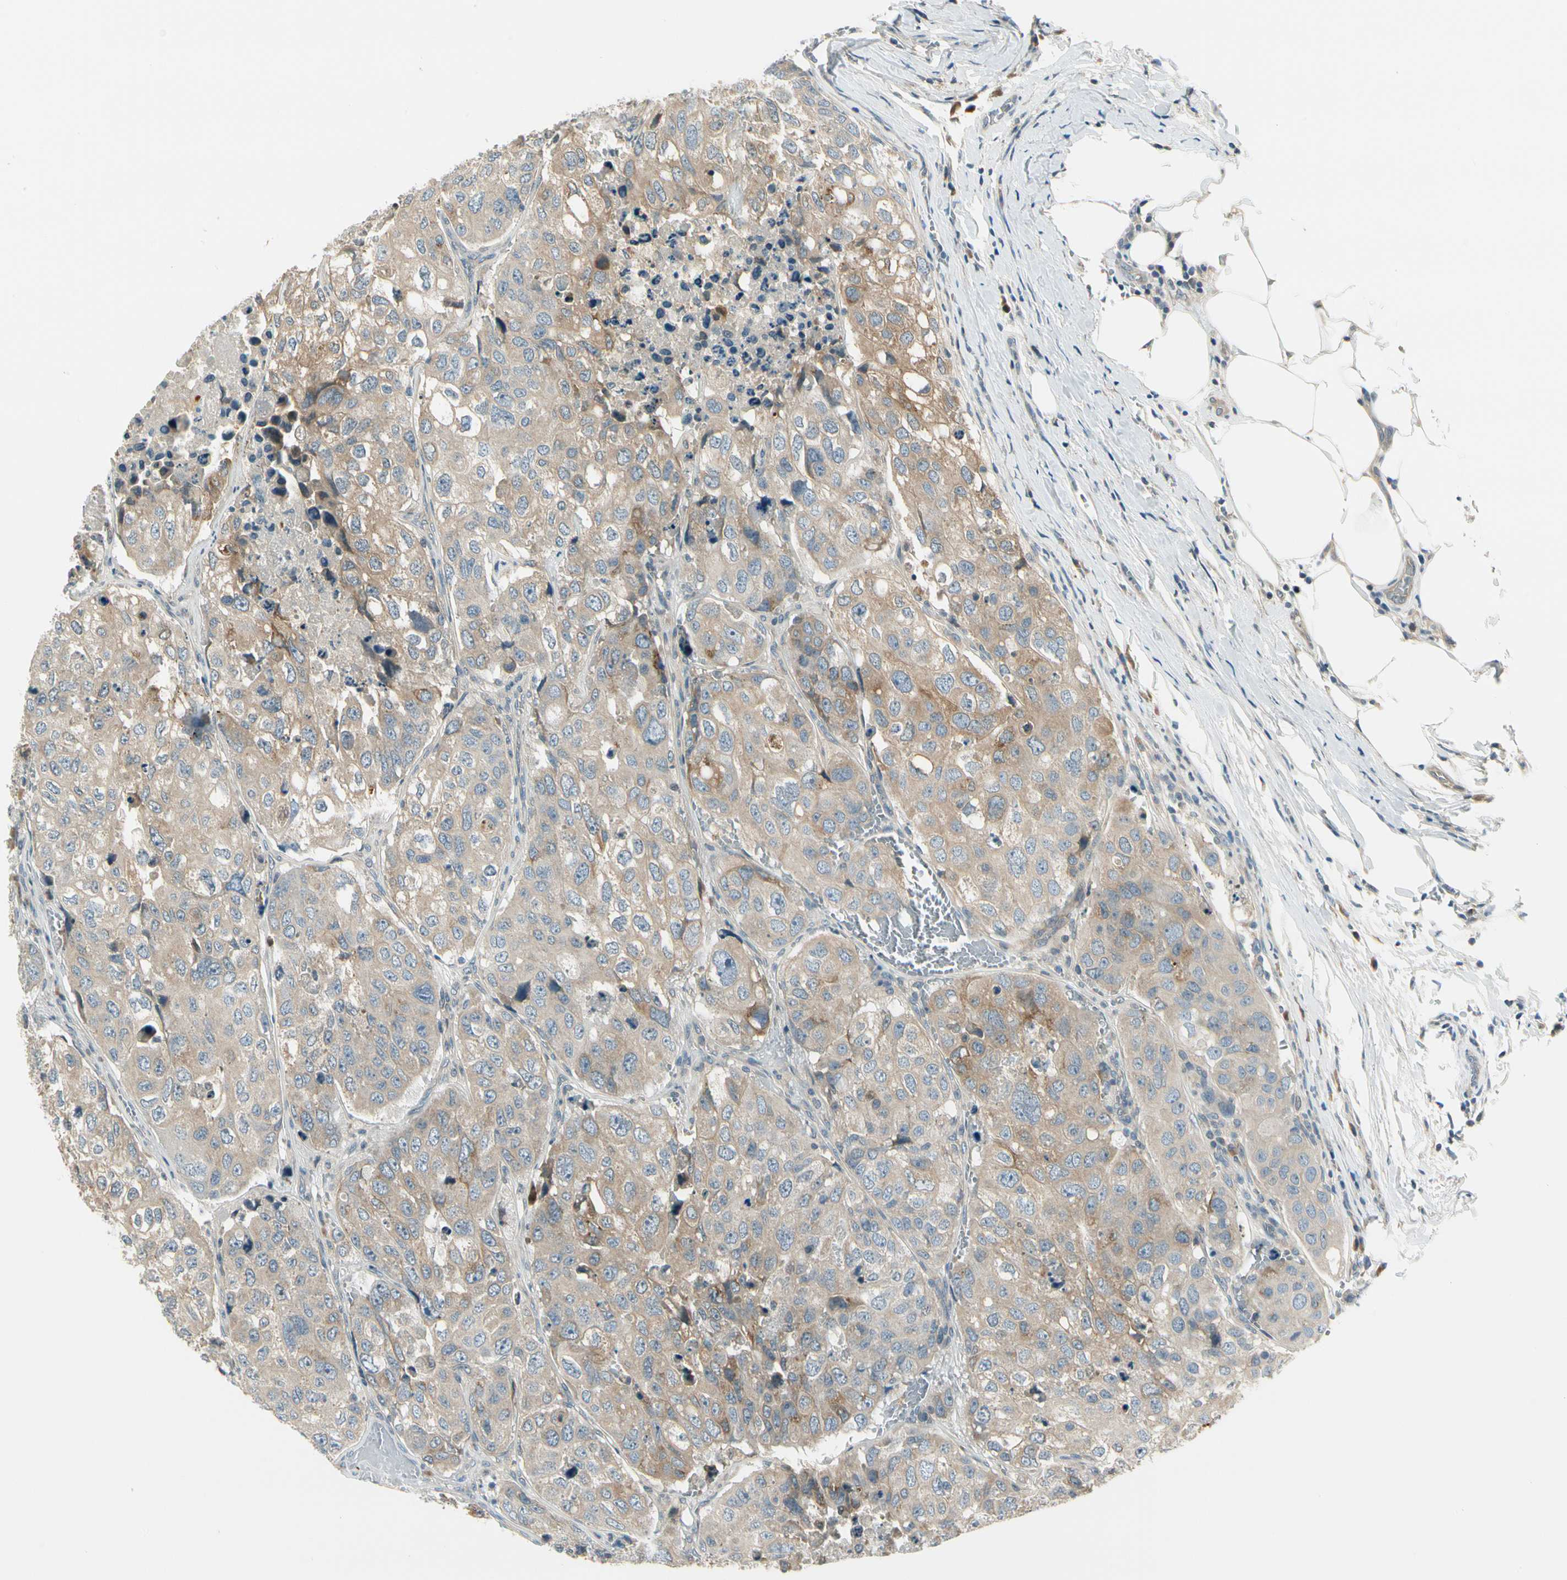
{"staining": {"intensity": "weak", "quantity": ">75%", "location": "cytoplasmic/membranous"}, "tissue": "urothelial cancer", "cell_type": "Tumor cells", "image_type": "cancer", "snomed": [{"axis": "morphology", "description": "Urothelial carcinoma, High grade"}, {"axis": "topography", "description": "Lymph node"}, {"axis": "topography", "description": "Urinary bladder"}], "caption": "Tumor cells exhibit low levels of weak cytoplasmic/membranous positivity in approximately >75% of cells in human urothelial carcinoma (high-grade).", "gene": "BNIP1", "patient": {"sex": "male", "age": 51}}